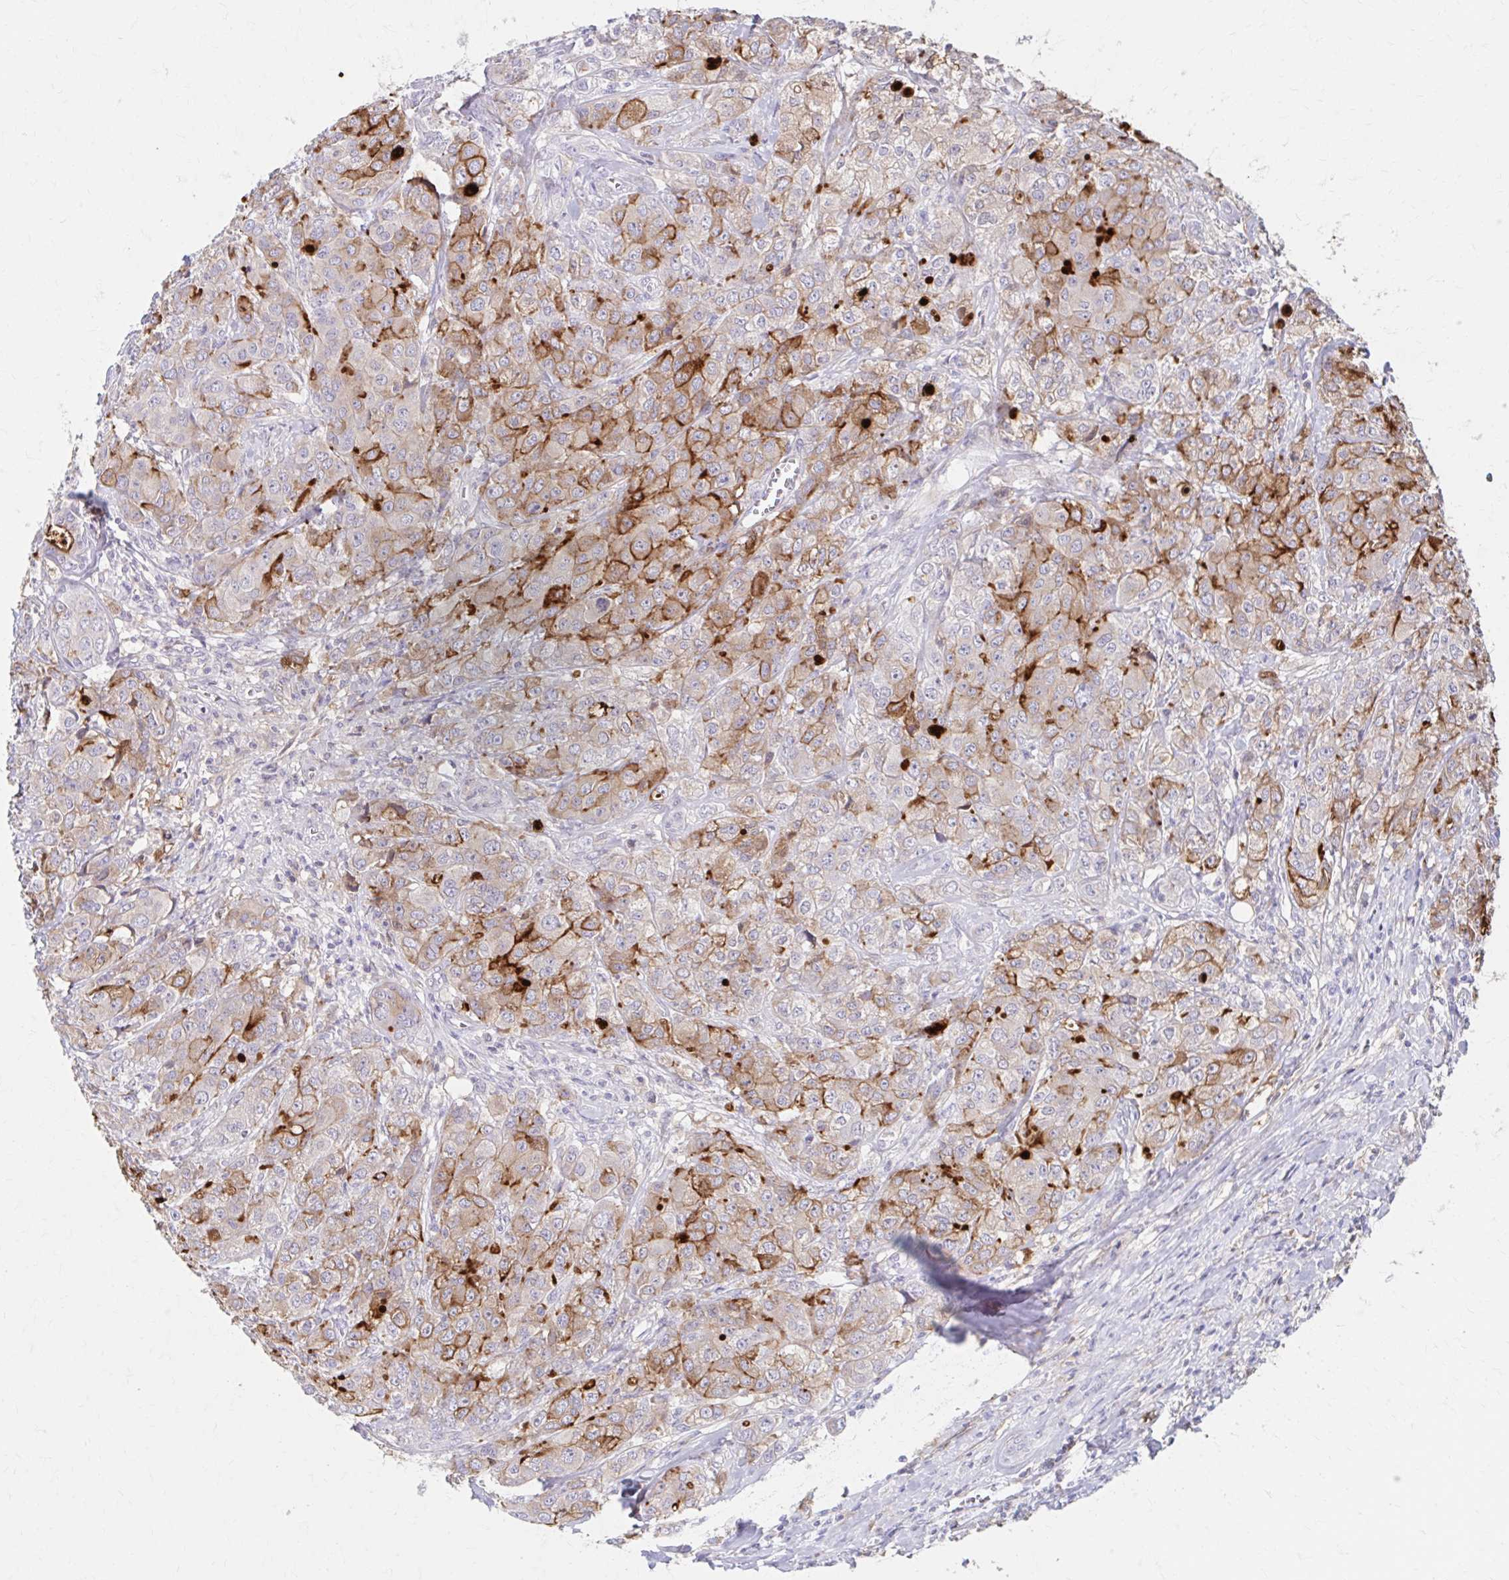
{"staining": {"intensity": "moderate", "quantity": "<25%", "location": "cytoplasmic/membranous"}, "tissue": "breast cancer", "cell_type": "Tumor cells", "image_type": "cancer", "snomed": [{"axis": "morphology", "description": "Normal tissue, NOS"}, {"axis": "morphology", "description": "Duct carcinoma"}, {"axis": "topography", "description": "Breast"}], "caption": "Immunohistochemistry (IHC) histopathology image of neoplastic tissue: human breast cancer (invasive ductal carcinoma) stained using IHC displays low levels of moderate protein expression localized specifically in the cytoplasmic/membranous of tumor cells, appearing as a cytoplasmic/membranous brown color.", "gene": "AZGP1", "patient": {"sex": "female", "age": 43}}